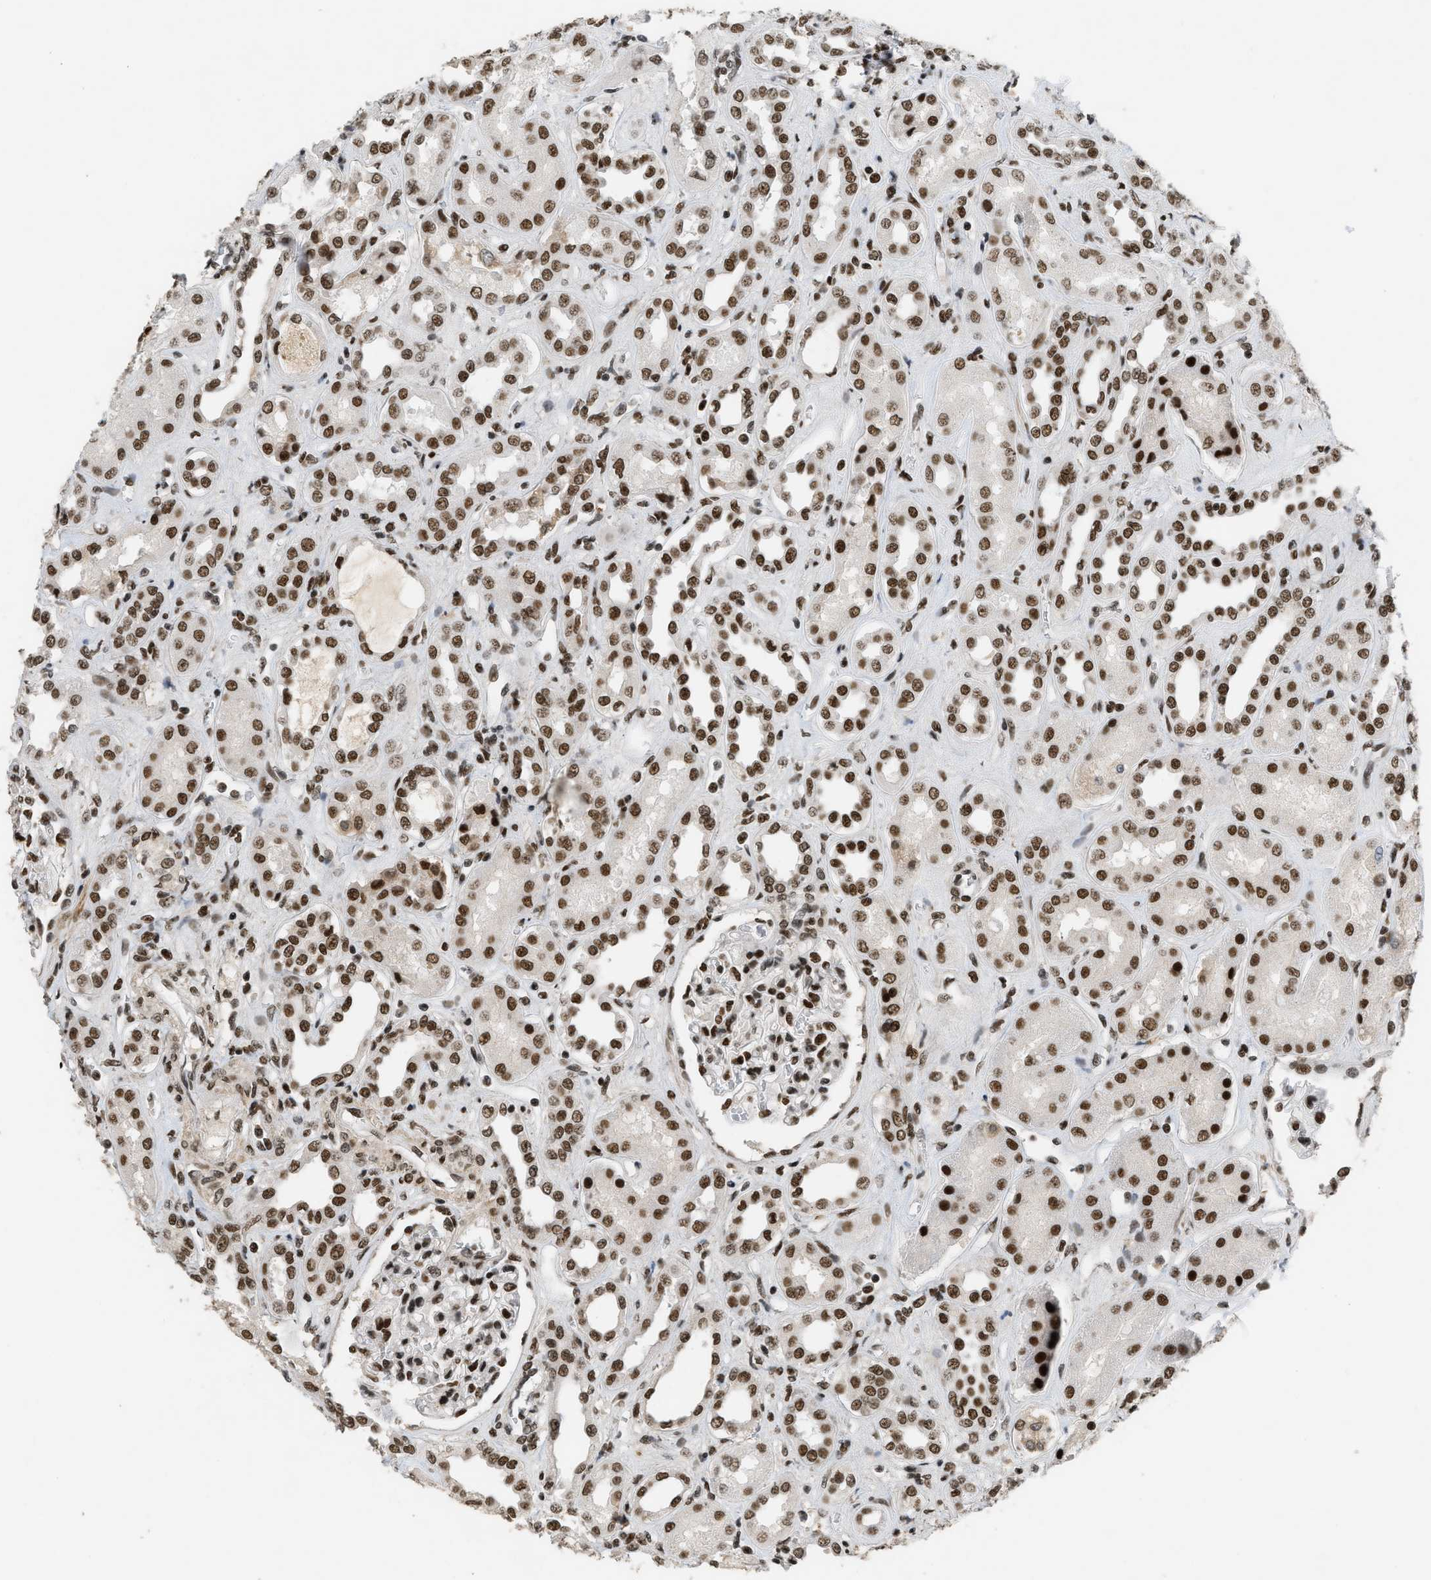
{"staining": {"intensity": "strong", "quantity": ">75%", "location": "nuclear"}, "tissue": "kidney", "cell_type": "Cells in glomeruli", "image_type": "normal", "snomed": [{"axis": "morphology", "description": "Normal tissue, NOS"}, {"axis": "topography", "description": "Kidney"}], "caption": "Brown immunohistochemical staining in unremarkable human kidney displays strong nuclear staining in approximately >75% of cells in glomeruli.", "gene": "SMARCB1", "patient": {"sex": "male", "age": 59}}